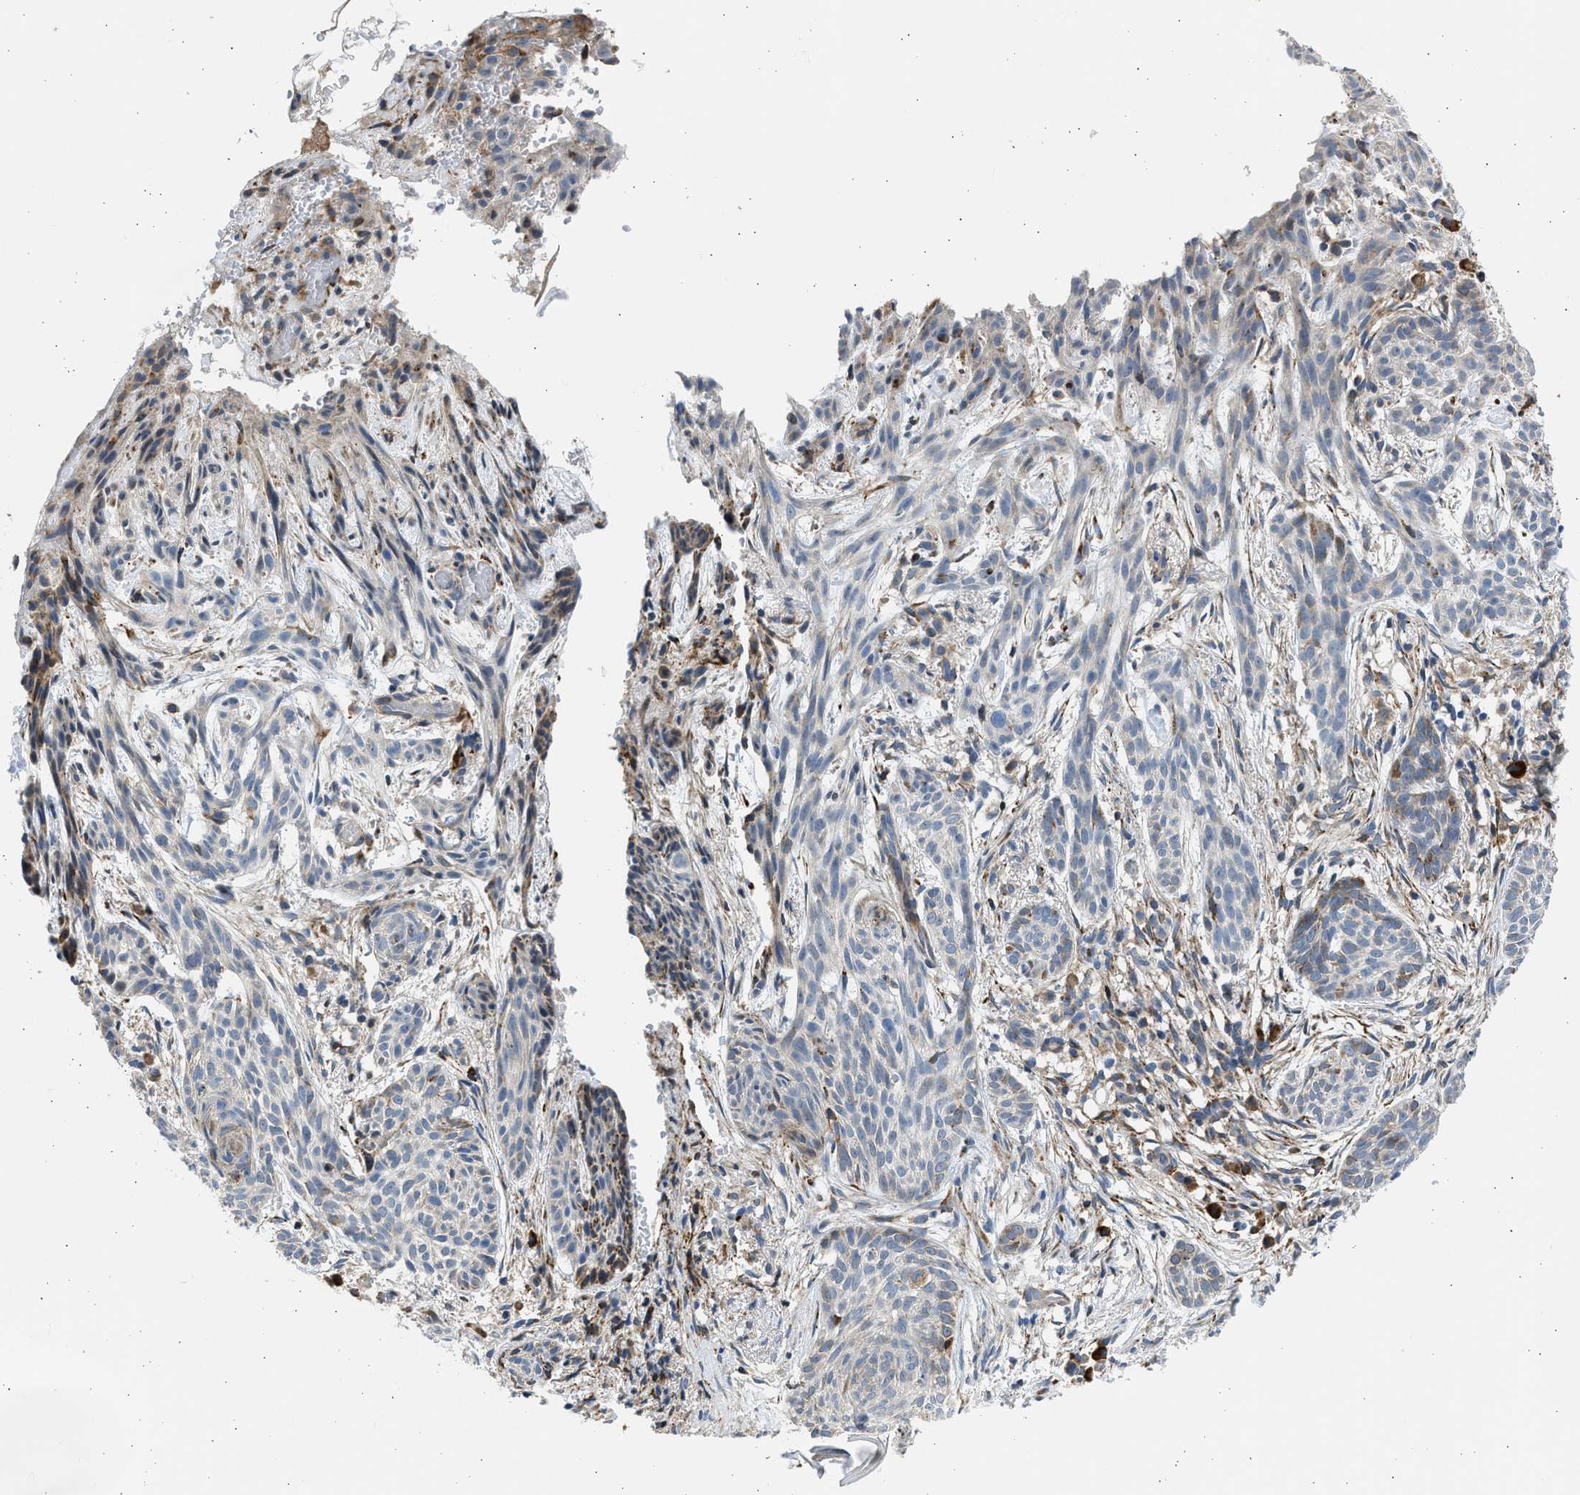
{"staining": {"intensity": "weak", "quantity": "<25%", "location": "cytoplasmic/membranous"}, "tissue": "skin cancer", "cell_type": "Tumor cells", "image_type": "cancer", "snomed": [{"axis": "morphology", "description": "Basal cell carcinoma"}, {"axis": "topography", "description": "Skin"}], "caption": "DAB (3,3'-diaminobenzidine) immunohistochemical staining of skin cancer (basal cell carcinoma) displays no significant expression in tumor cells.", "gene": "PLD2", "patient": {"sex": "female", "age": 59}}